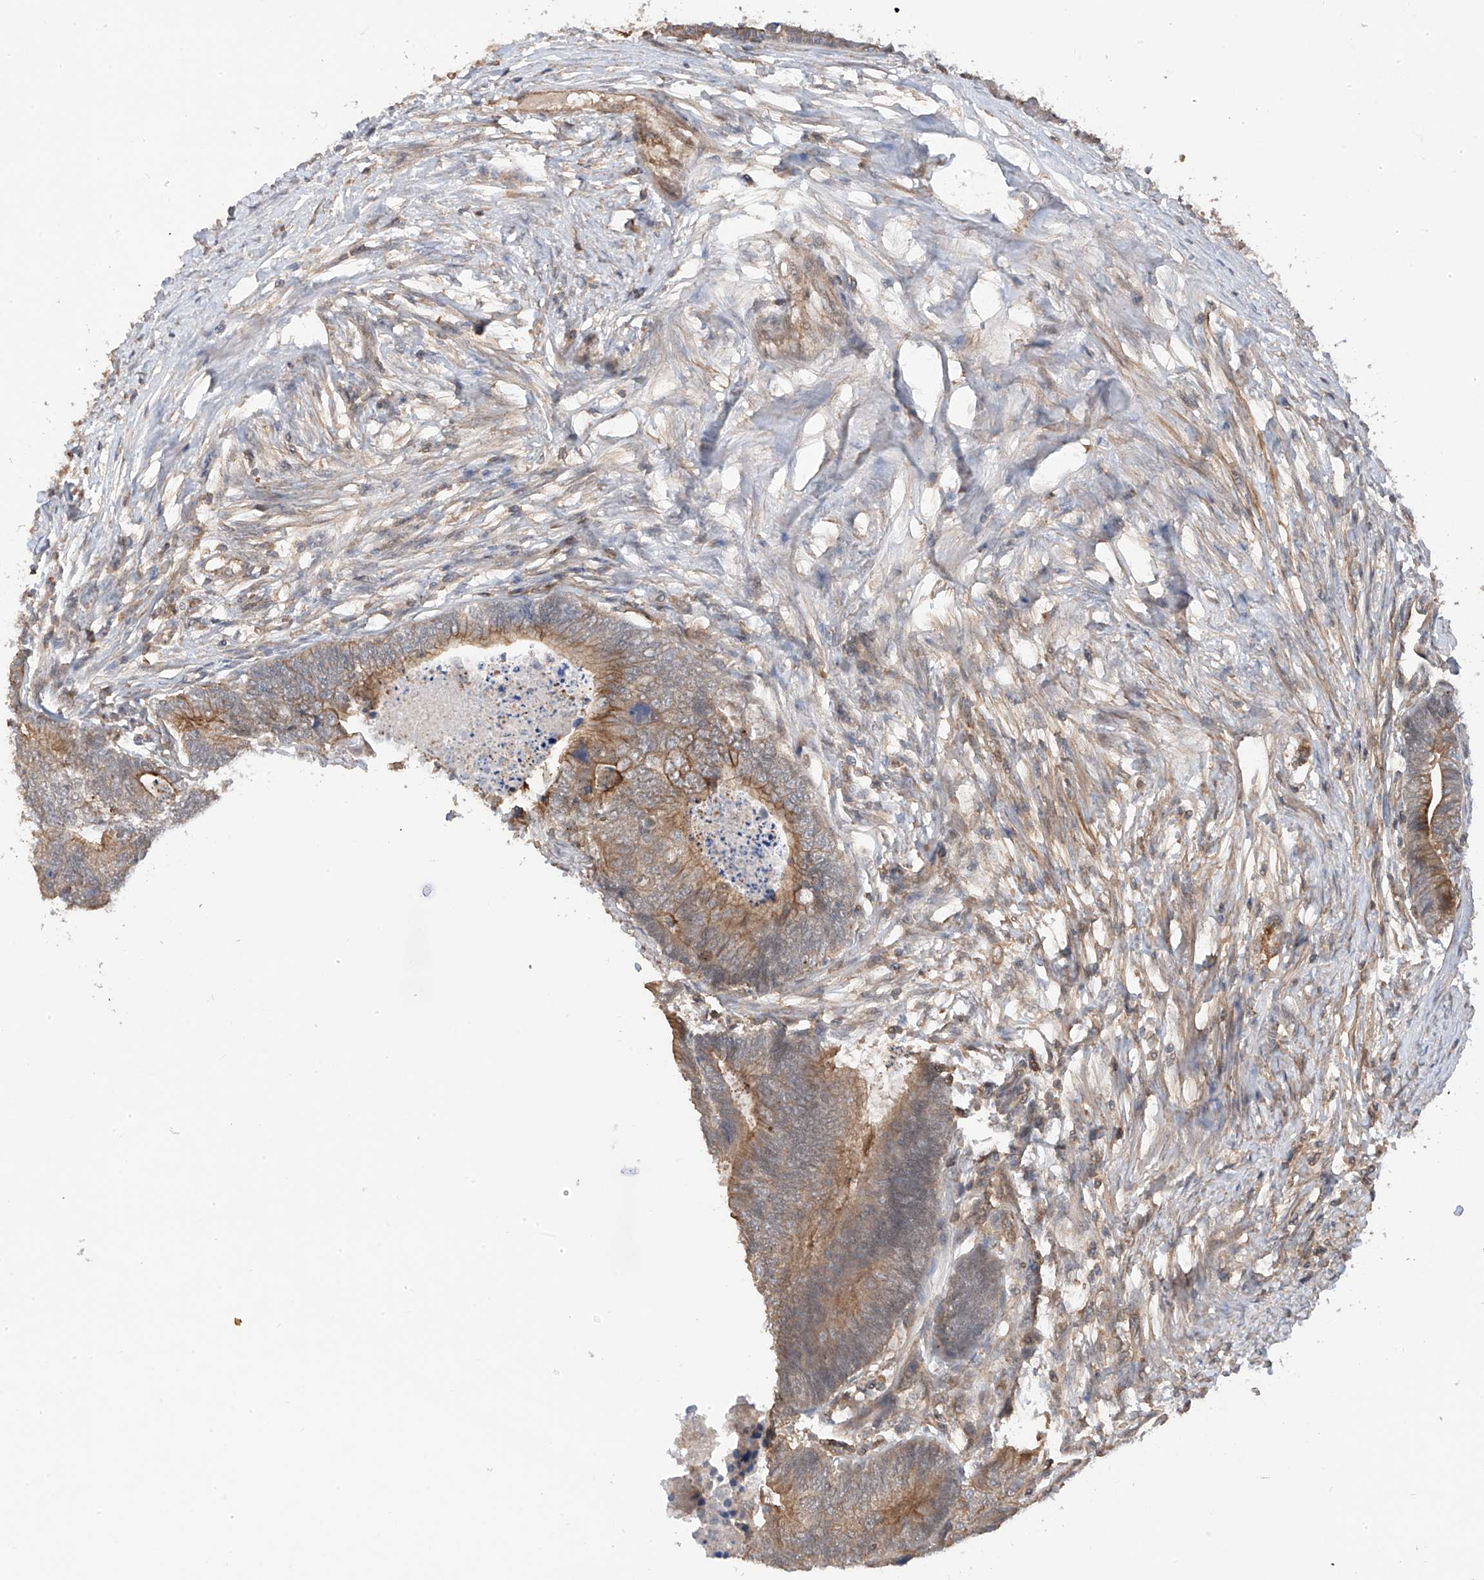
{"staining": {"intensity": "moderate", "quantity": ">75%", "location": "cytoplasmic/membranous"}, "tissue": "colorectal cancer", "cell_type": "Tumor cells", "image_type": "cancer", "snomed": [{"axis": "morphology", "description": "Adenocarcinoma, NOS"}, {"axis": "topography", "description": "Colon"}], "caption": "About >75% of tumor cells in colorectal adenocarcinoma exhibit moderate cytoplasmic/membranous protein positivity as visualized by brown immunohistochemical staining.", "gene": "RPAIN", "patient": {"sex": "female", "age": 67}}